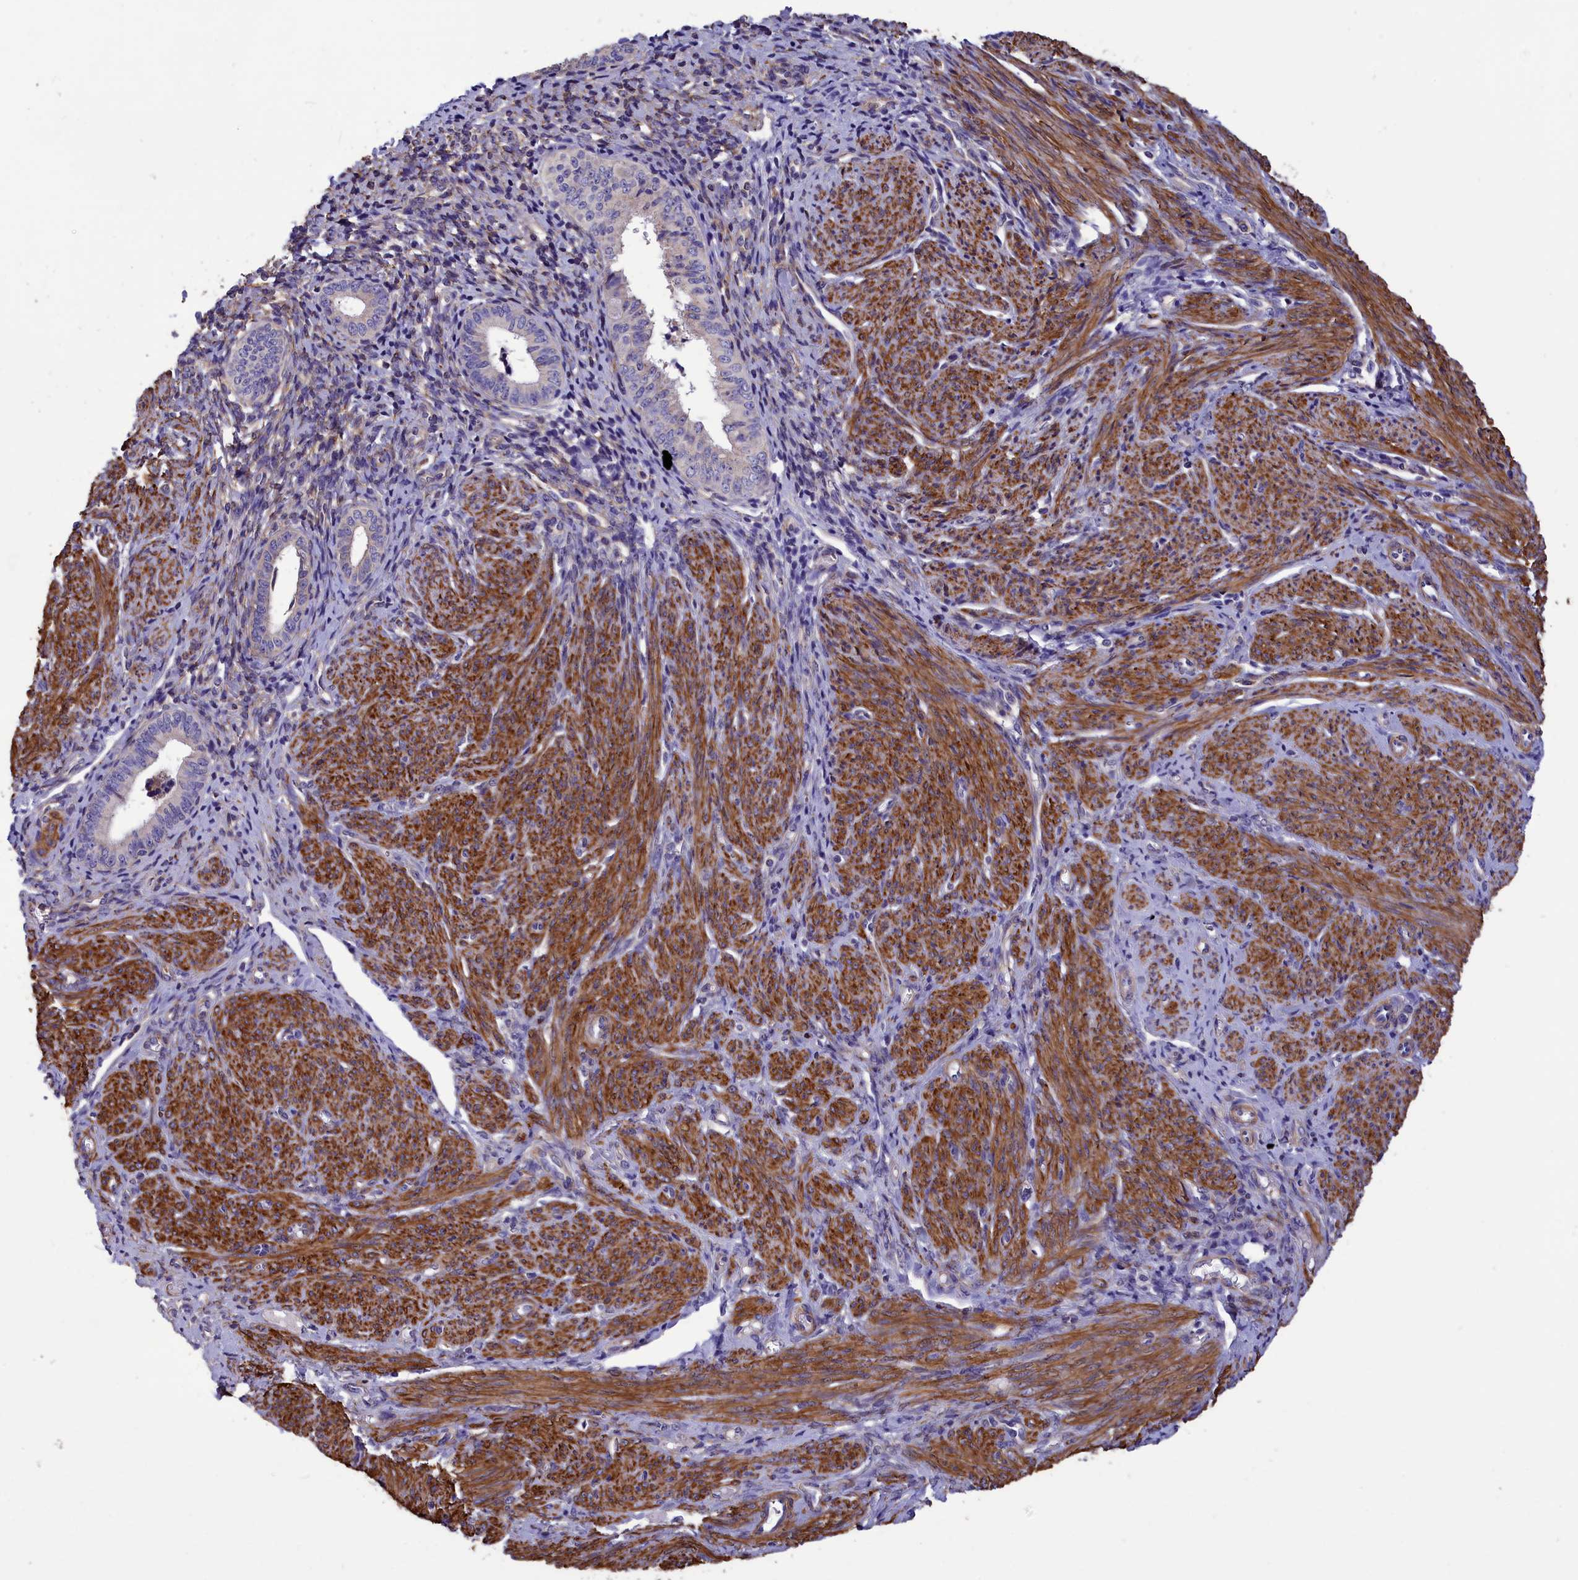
{"staining": {"intensity": "moderate", "quantity": "25%-75%", "location": "cytoplasmic/membranous"}, "tissue": "endometrial cancer", "cell_type": "Tumor cells", "image_type": "cancer", "snomed": [{"axis": "morphology", "description": "Adenocarcinoma, NOS"}, {"axis": "topography", "description": "Endometrium"}], "caption": "This image reveals immunohistochemistry staining of adenocarcinoma (endometrial), with medium moderate cytoplasmic/membranous positivity in approximately 25%-75% of tumor cells.", "gene": "AMDHD2", "patient": {"sex": "female", "age": 79}}